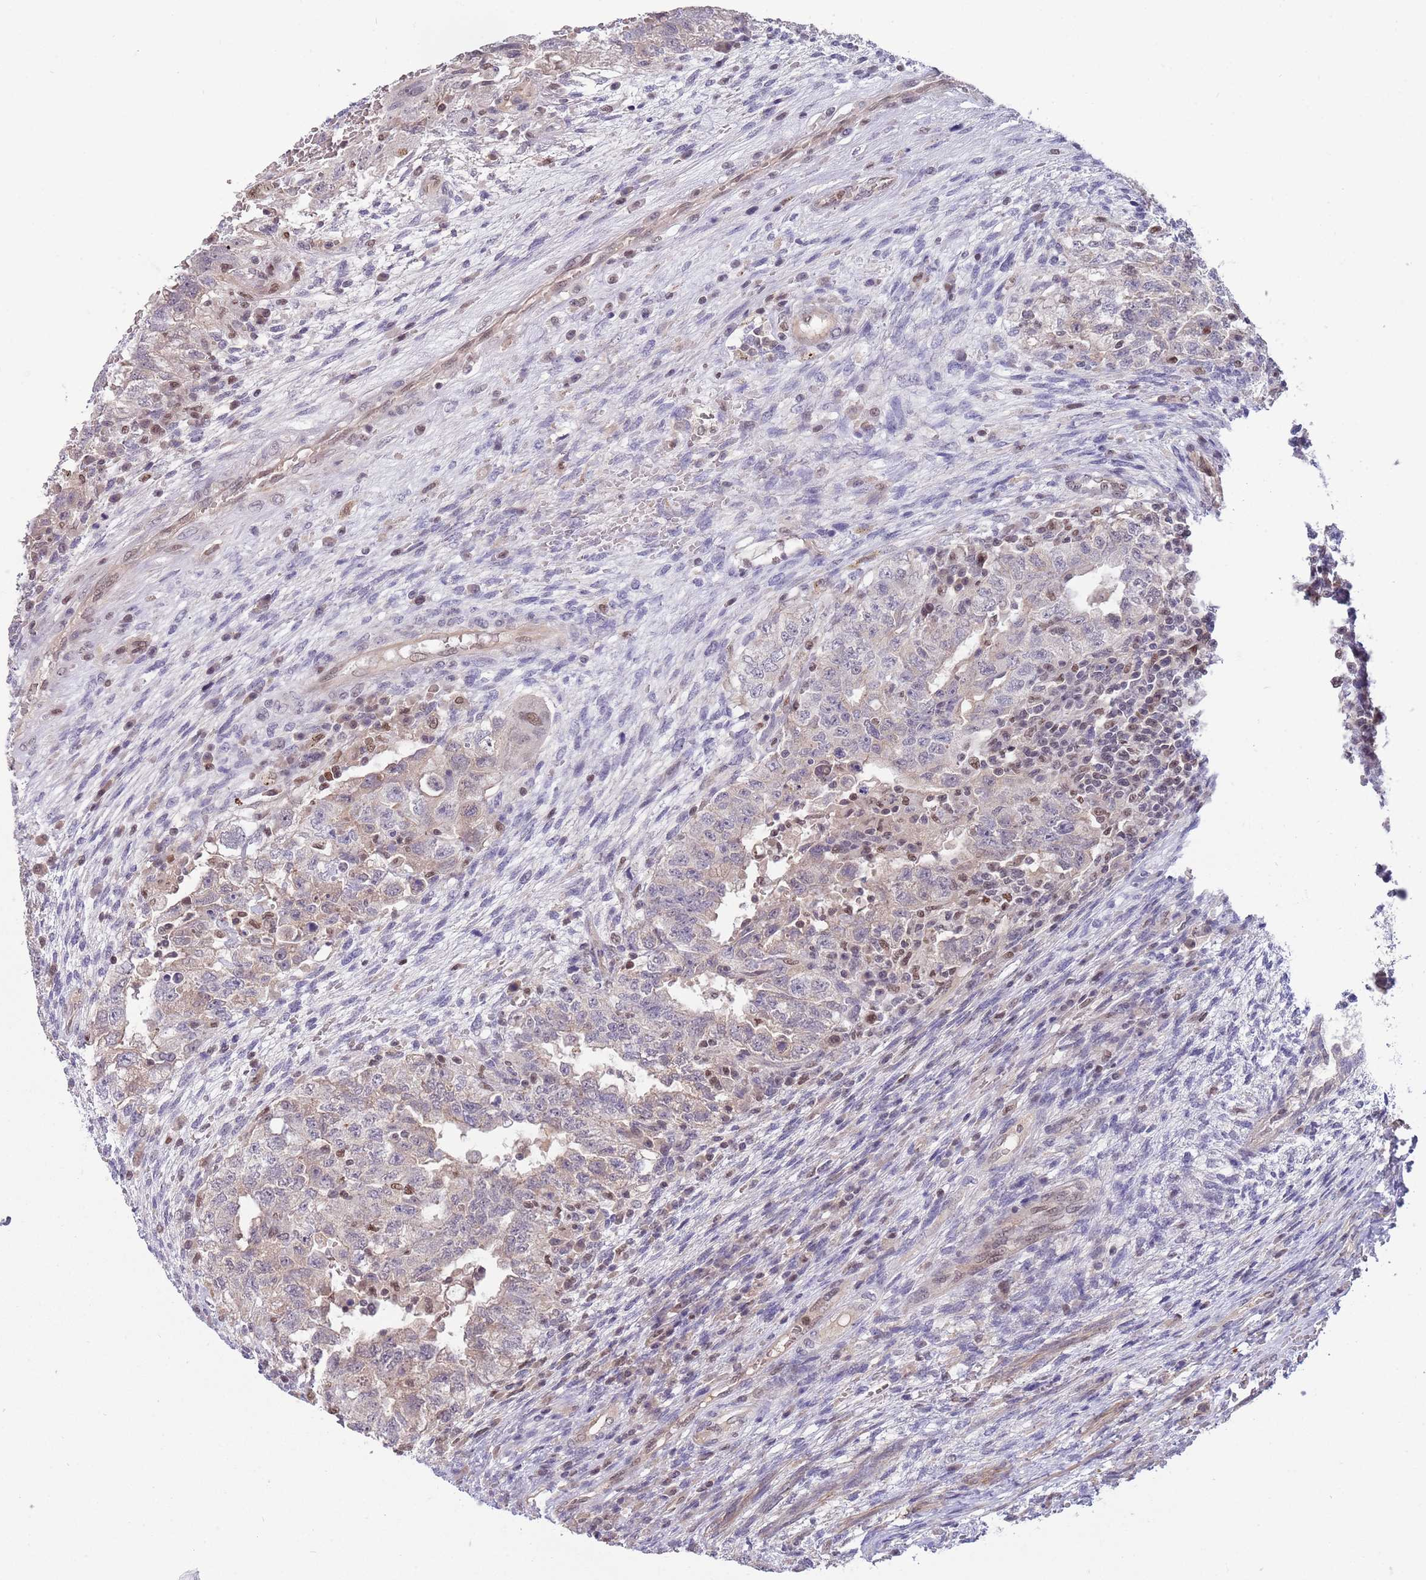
{"staining": {"intensity": "negative", "quantity": "none", "location": "none"}, "tissue": "testis cancer", "cell_type": "Tumor cells", "image_type": "cancer", "snomed": [{"axis": "morphology", "description": "Carcinoma, Embryonal, NOS"}, {"axis": "topography", "description": "Testis"}], "caption": "Photomicrograph shows no significant protein staining in tumor cells of testis cancer. Brightfield microscopy of immunohistochemistry (IHC) stained with DAB (3,3'-diaminobenzidine) (brown) and hematoxylin (blue), captured at high magnification.", "gene": "ZBTB7A", "patient": {"sex": "male", "age": 26}}